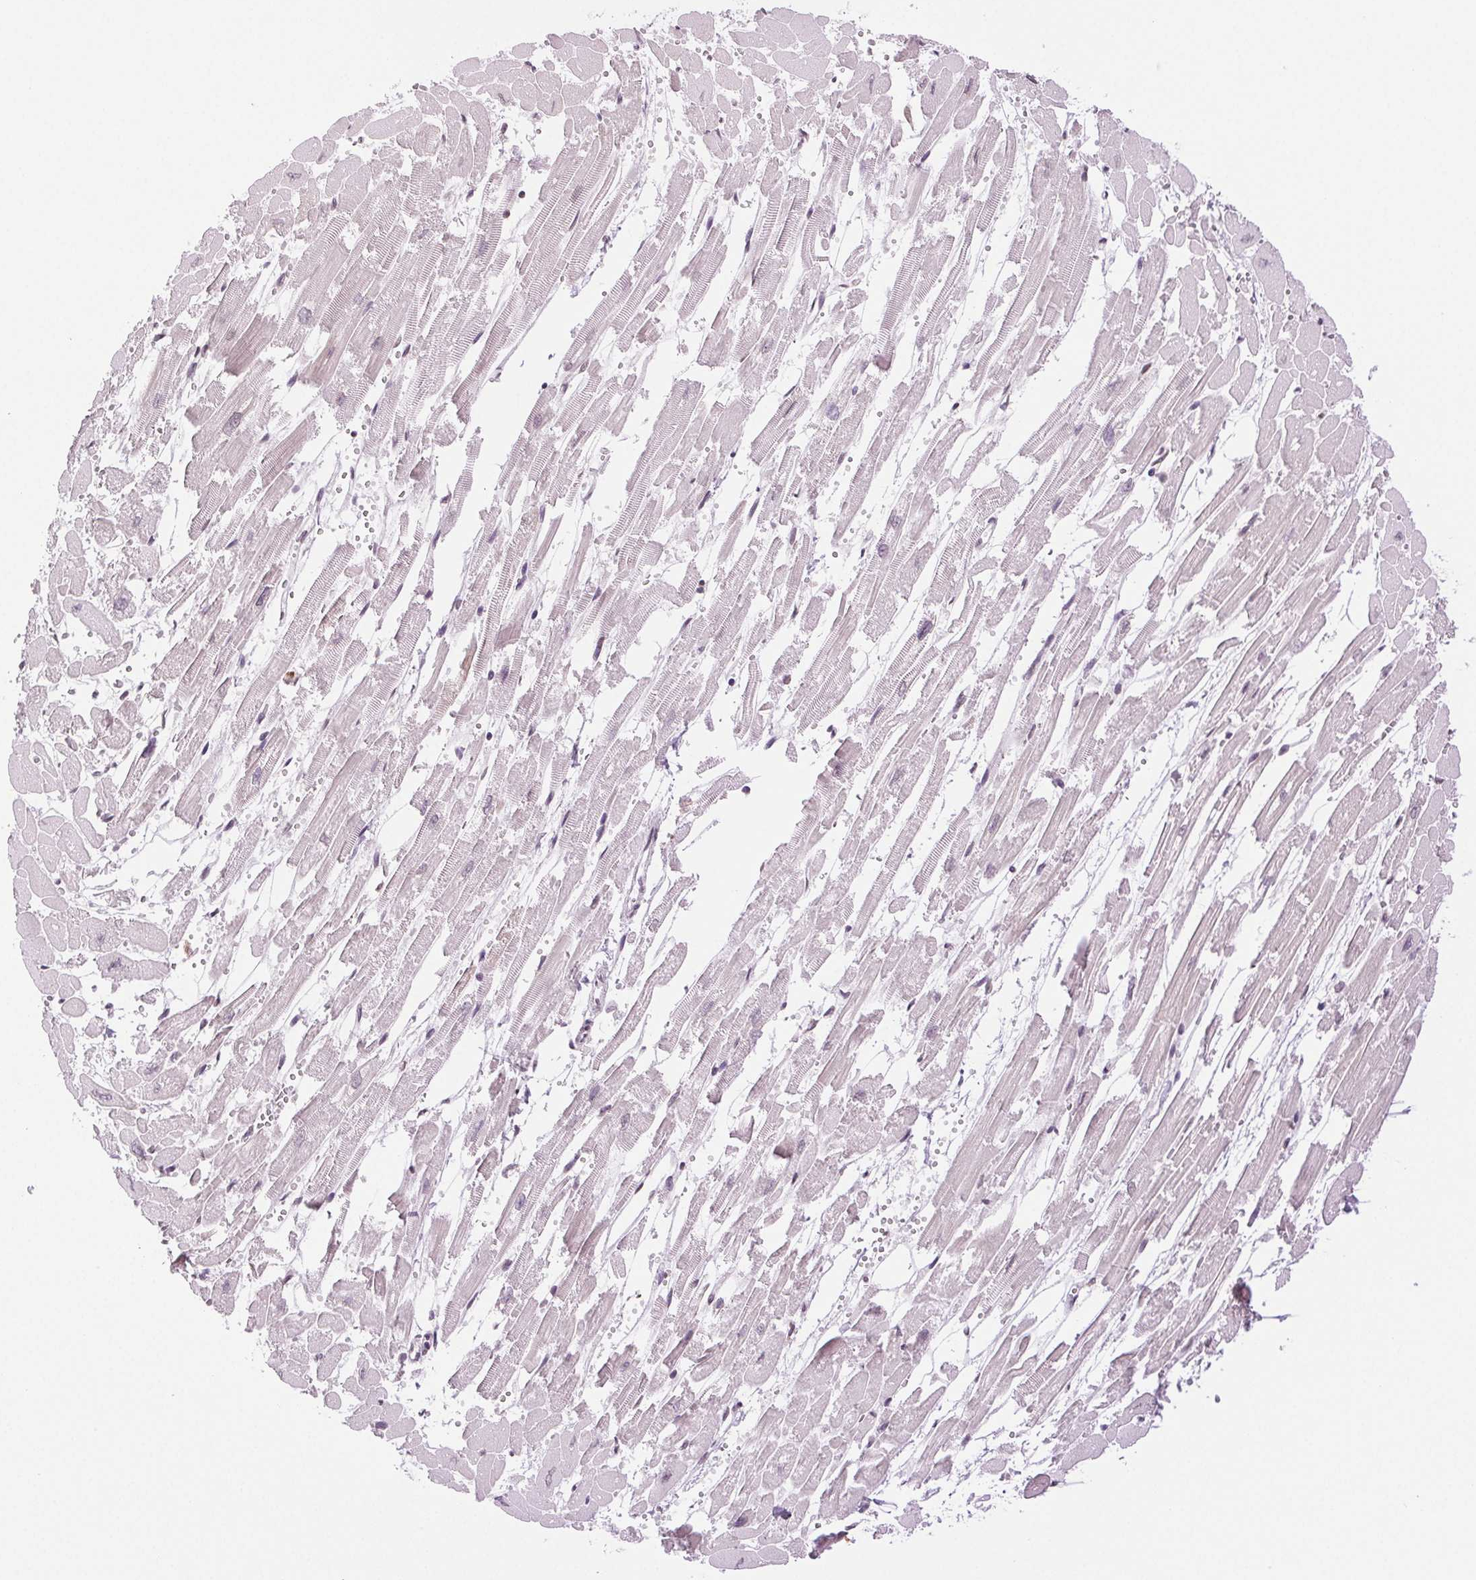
{"staining": {"intensity": "weak", "quantity": "<25%", "location": "cytoplasmic/membranous"}, "tissue": "heart muscle", "cell_type": "Cardiomyocytes", "image_type": "normal", "snomed": [{"axis": "morphology", "description": "Normal tissue, NOS"}, {"axis": "topography", "description": "Heart"}], "caption": "High power microscopy micrograph of an immunohistochemistry photomicrograph of unremarkable heart muscle, revealing no significant positivity in cardiomyocytes.", "gene": "TNNT3", "patient": {"sex": "female", "age": 52}}